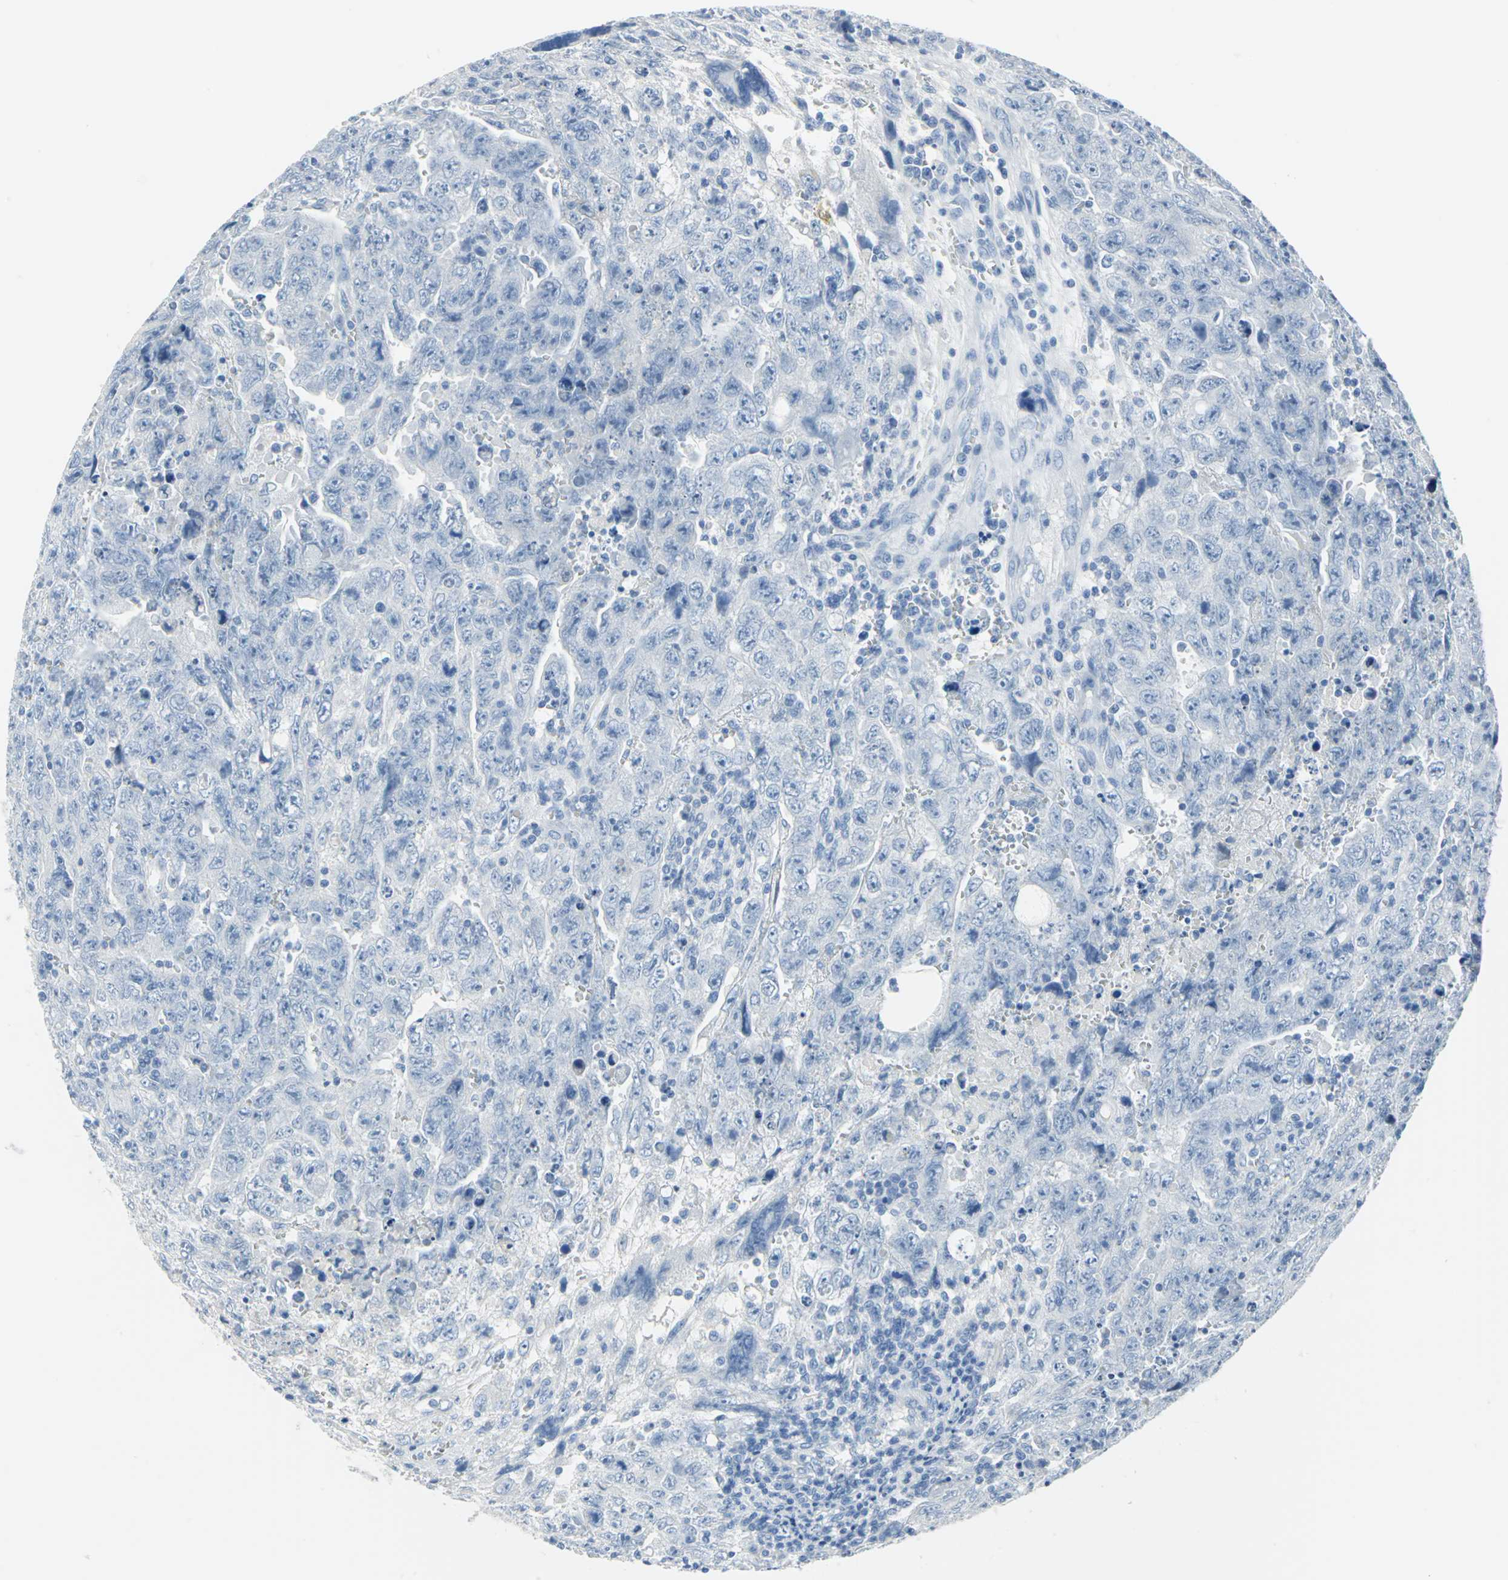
{"staining": {"intensity": "negative", "quantity": "none", "location": "none"}, "tissue": "testis cancer", "cell_type": "Tumor cells", "image_type": "cancer", "snomed": [{"axis": "morphology", "description": "Carcinoma, Embryonal, NOS"}, {"axis": "topography", "description": "Testis"}], "caption": "Tumor cells show no significant protein staining in testis cancer.", "gene": "SFN", "patient": {"sex": "male", "age": 28}}